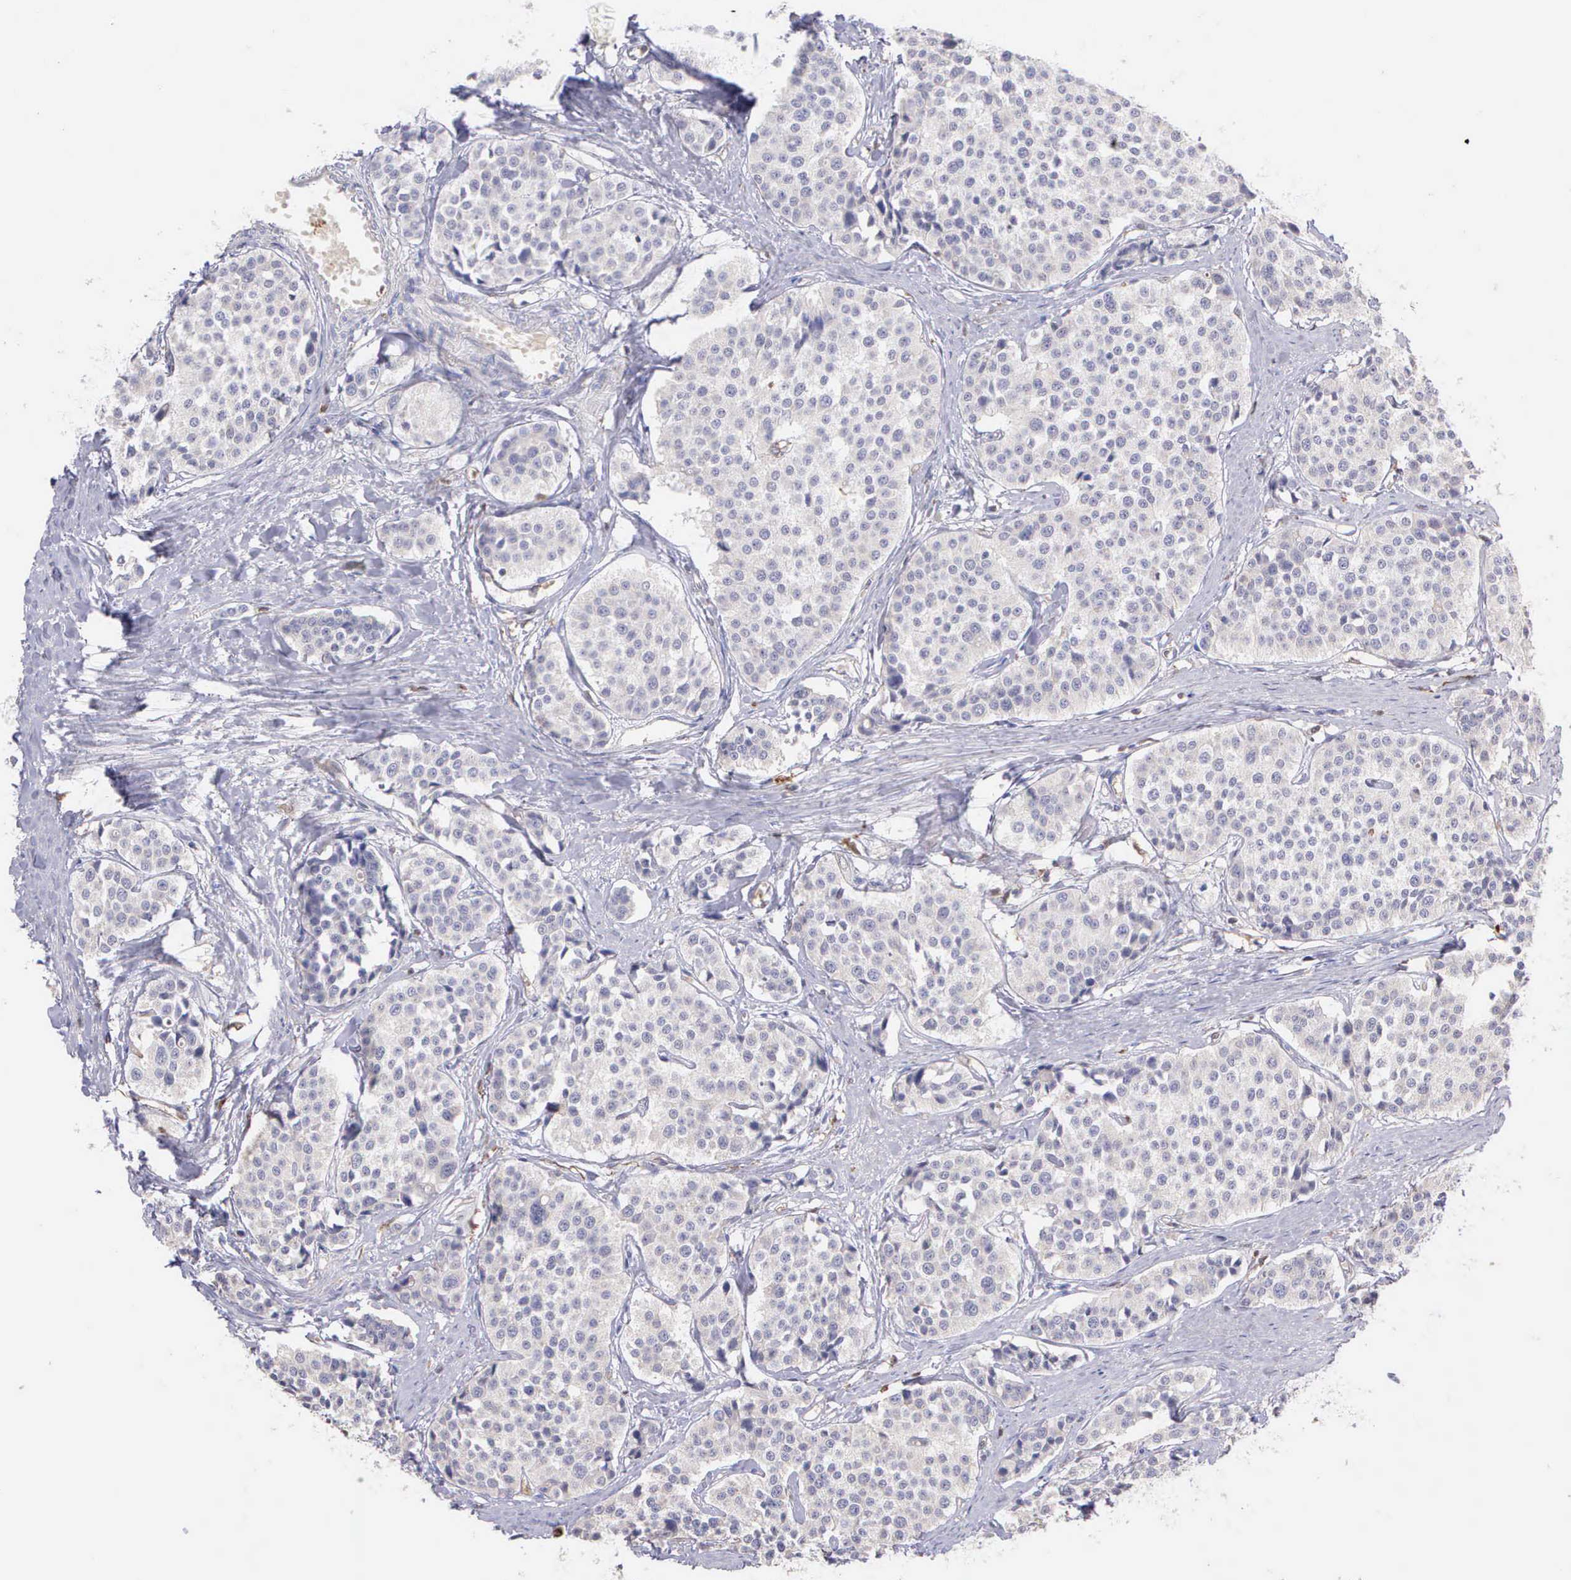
{"staining": {"intensity": "negative", "quantity": "none", "location": "none"}, "tissue": "carcinoid", "cell_type": "Tumor cells", "image_type": "cancer", "snomed": [{"axis": "morphology", "description": "Carcinoid, malignant, NOS"}, {"axis": "topography", "description": "Small intestine"}], "caption": "Immunohistochemistry (IHC) of carcinoid (malignant) displays no positivity in tumor cells.", "gene": "BID", "patient": {"sex": "male", "age": 60}}